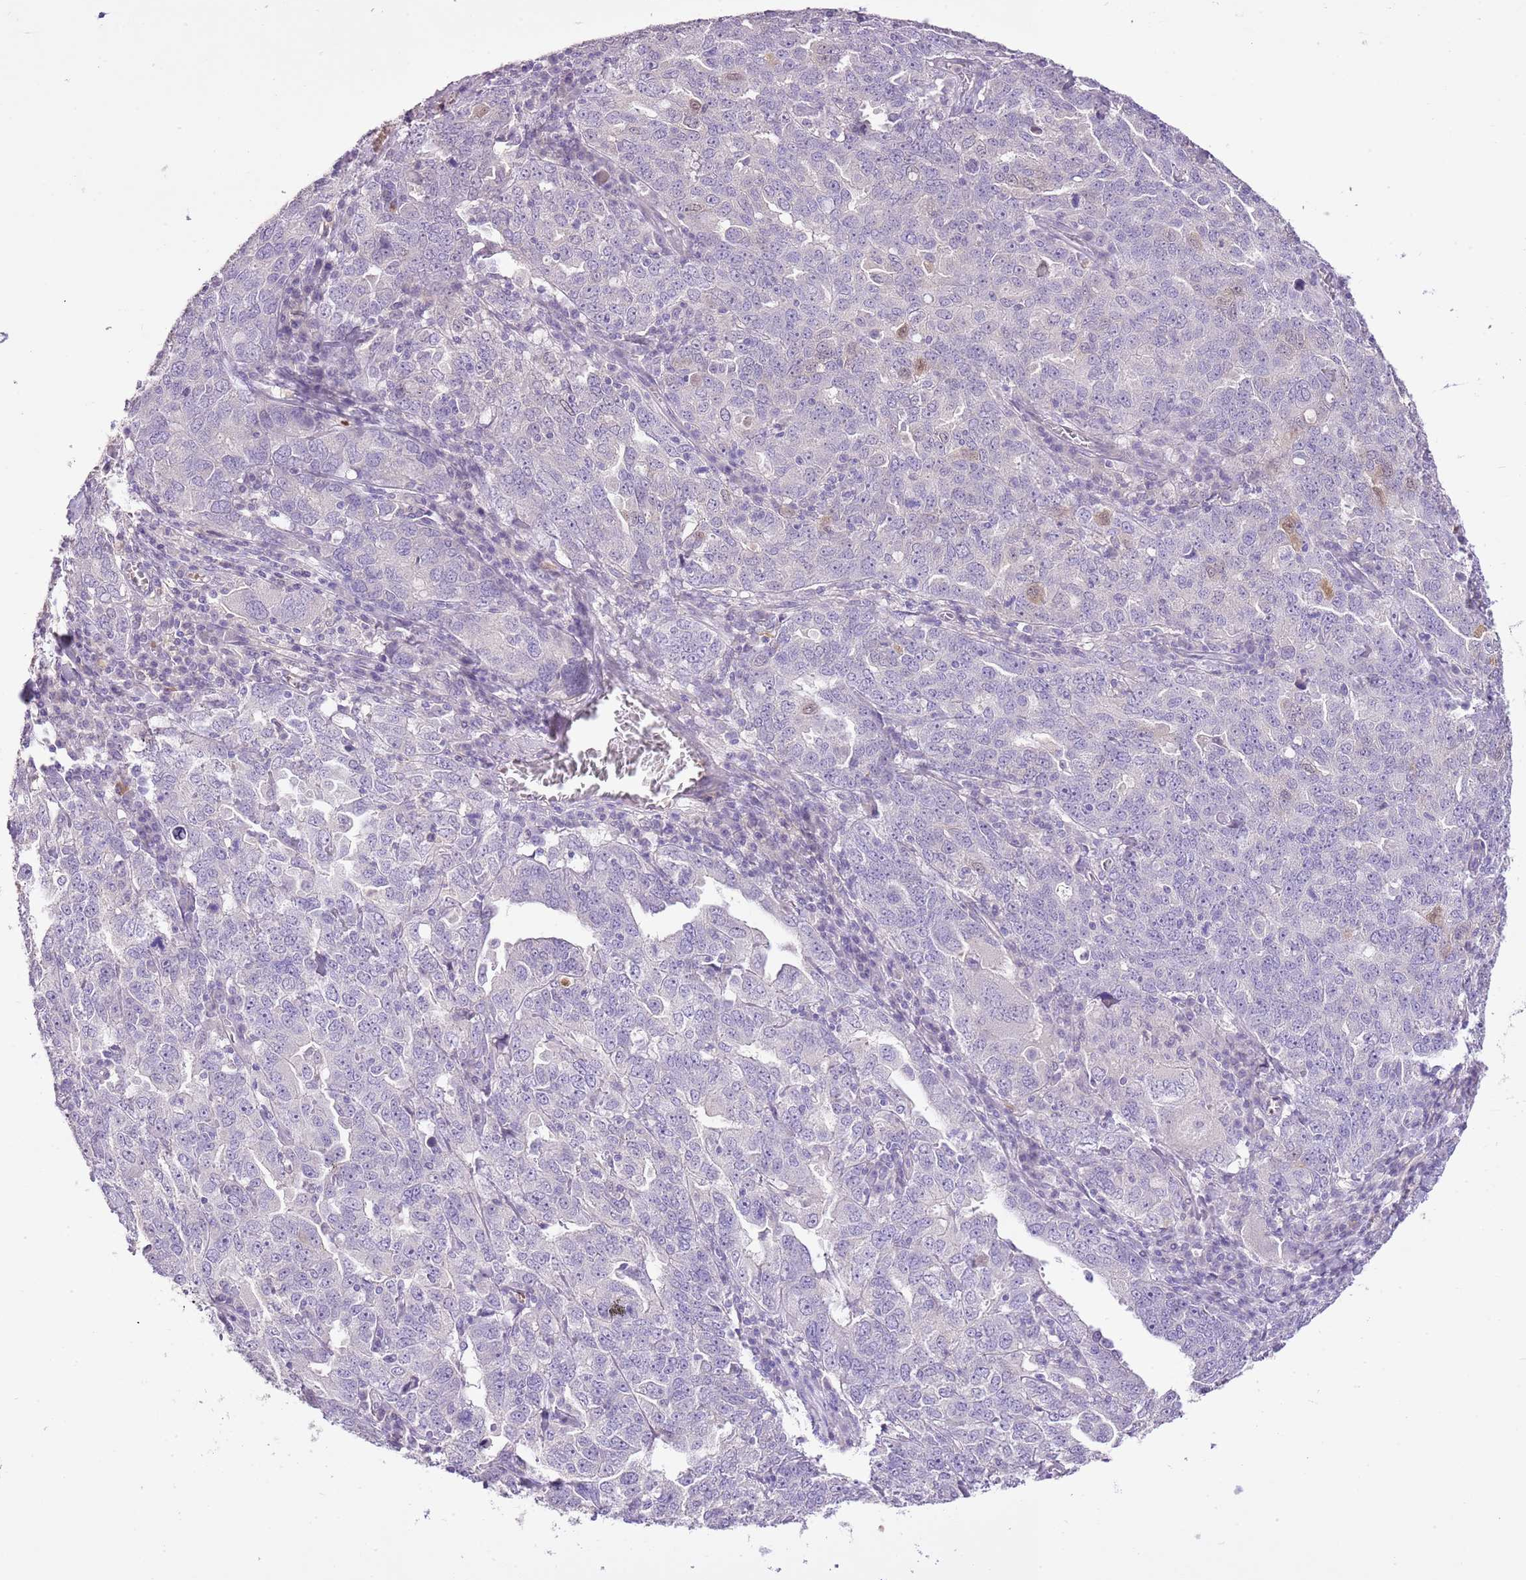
{"staining": {"intensity": "negative", "quantity": "none", "location": "none"}, "tissue": "ovarian cancer", "cell_type": "Tumor cells", "image_type": "cancer", "snomed": [{"axis": "morphology", "description": "Carcinoma, endometroid"}, {"axis": "topography", "description": "Ovary"}], "caption": "DAB (3,3'-diaminobenzidine) immunohistochemical staining of human endometroid carcinoma (ovarian) displays no significant expression in tumor cells.", "gene": "XPO7", "patient": {"sex": "female", "age": 62}}